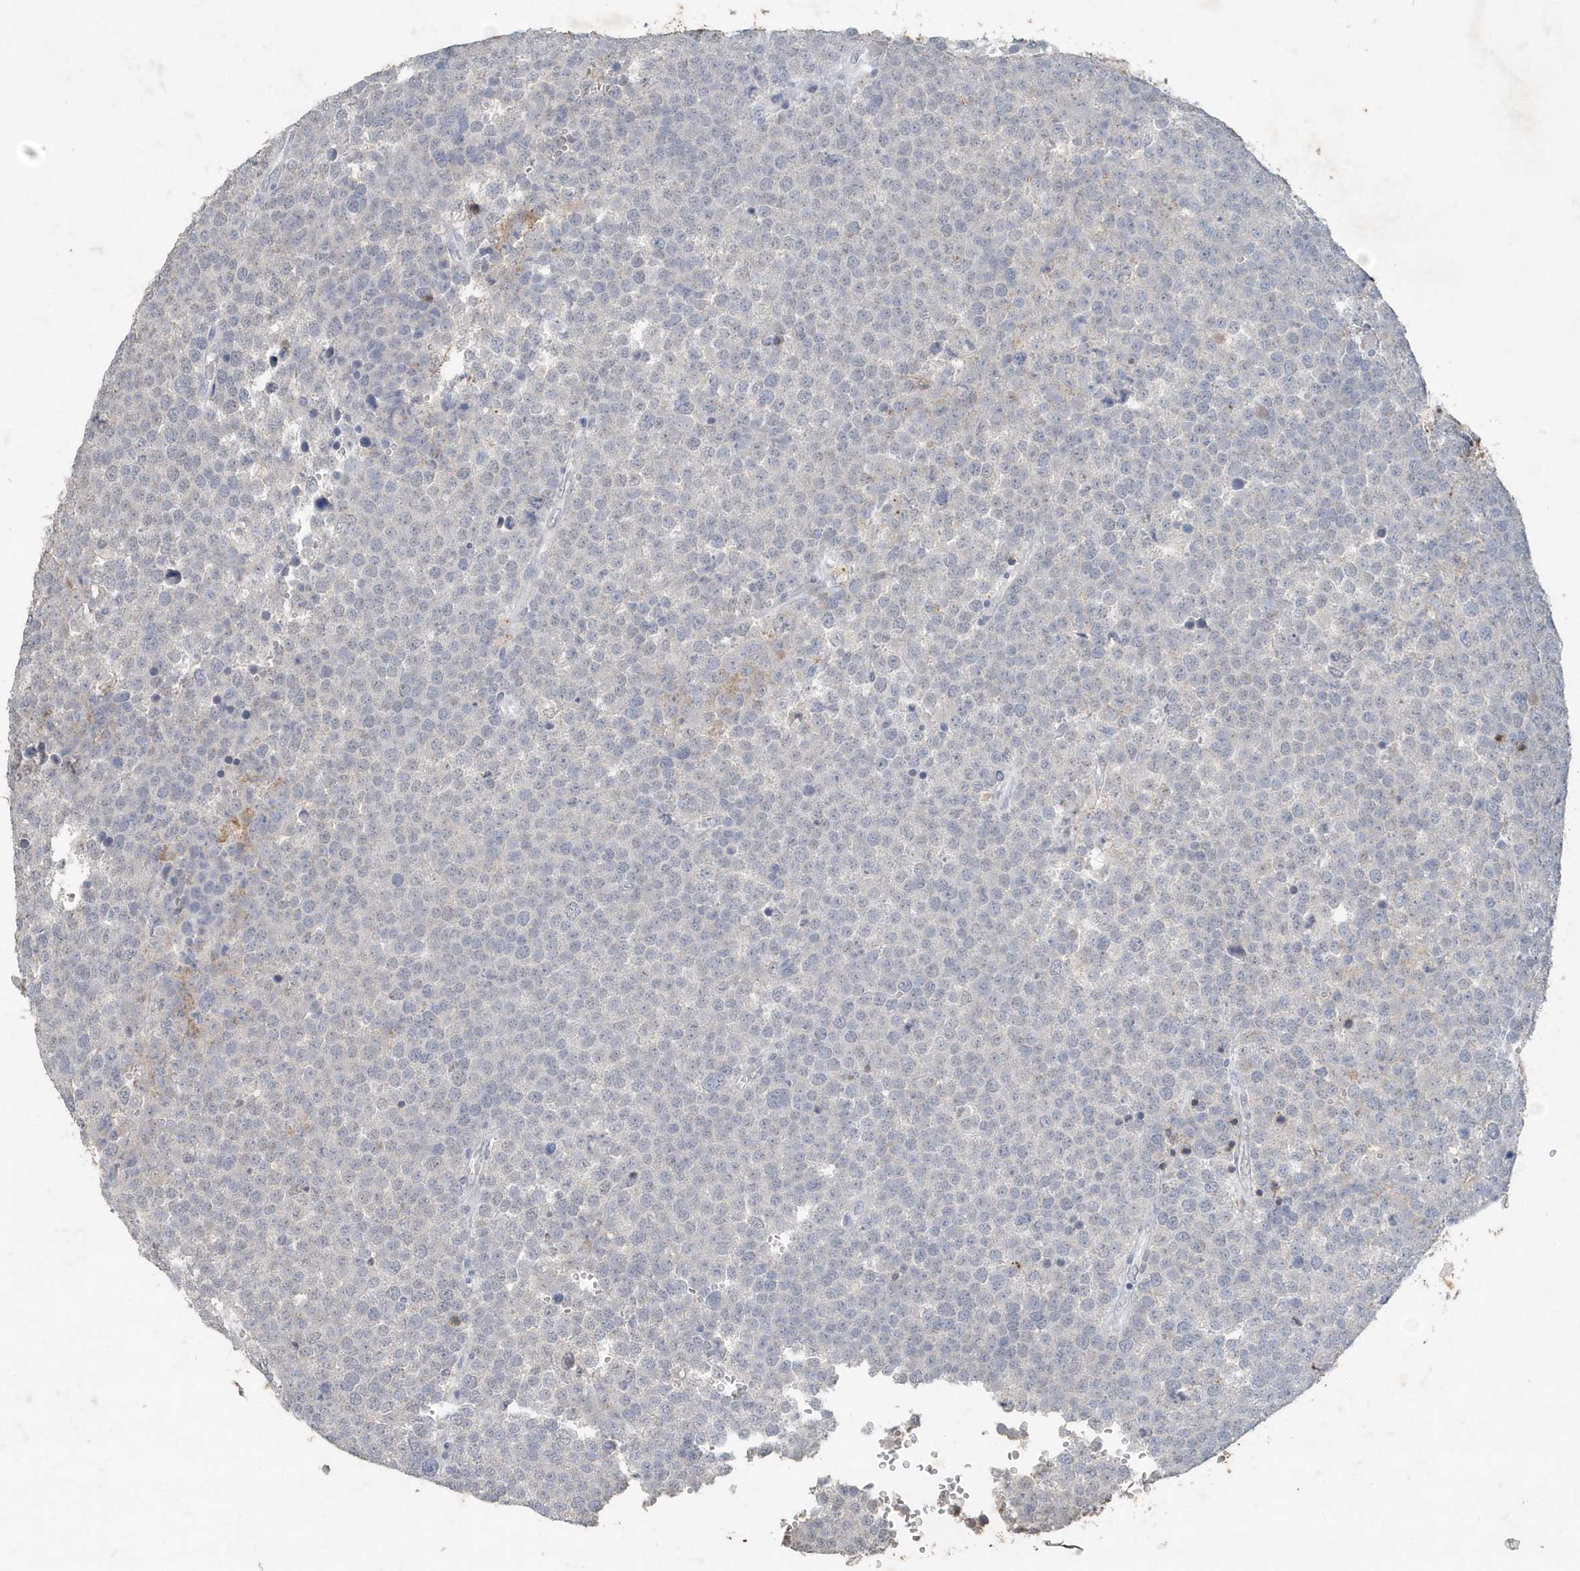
{"staining": {"intensity": "negative", "quantity": "none", "location": "none"}, "tissue": "testis cancer", "cell_type": "Tumor cells", "image_type": "cancer", "snomed": [{"axis": "morphology", "description": "Seminoma, NOS"}, {"axis": "topography", "description": "Testis"}], "caption": "Immunohistochemistry of testis seminoma demonstrates no expression in tumor cells.", "gene": "PDCD1", "patient": {"sex": "male", "age": 71}}